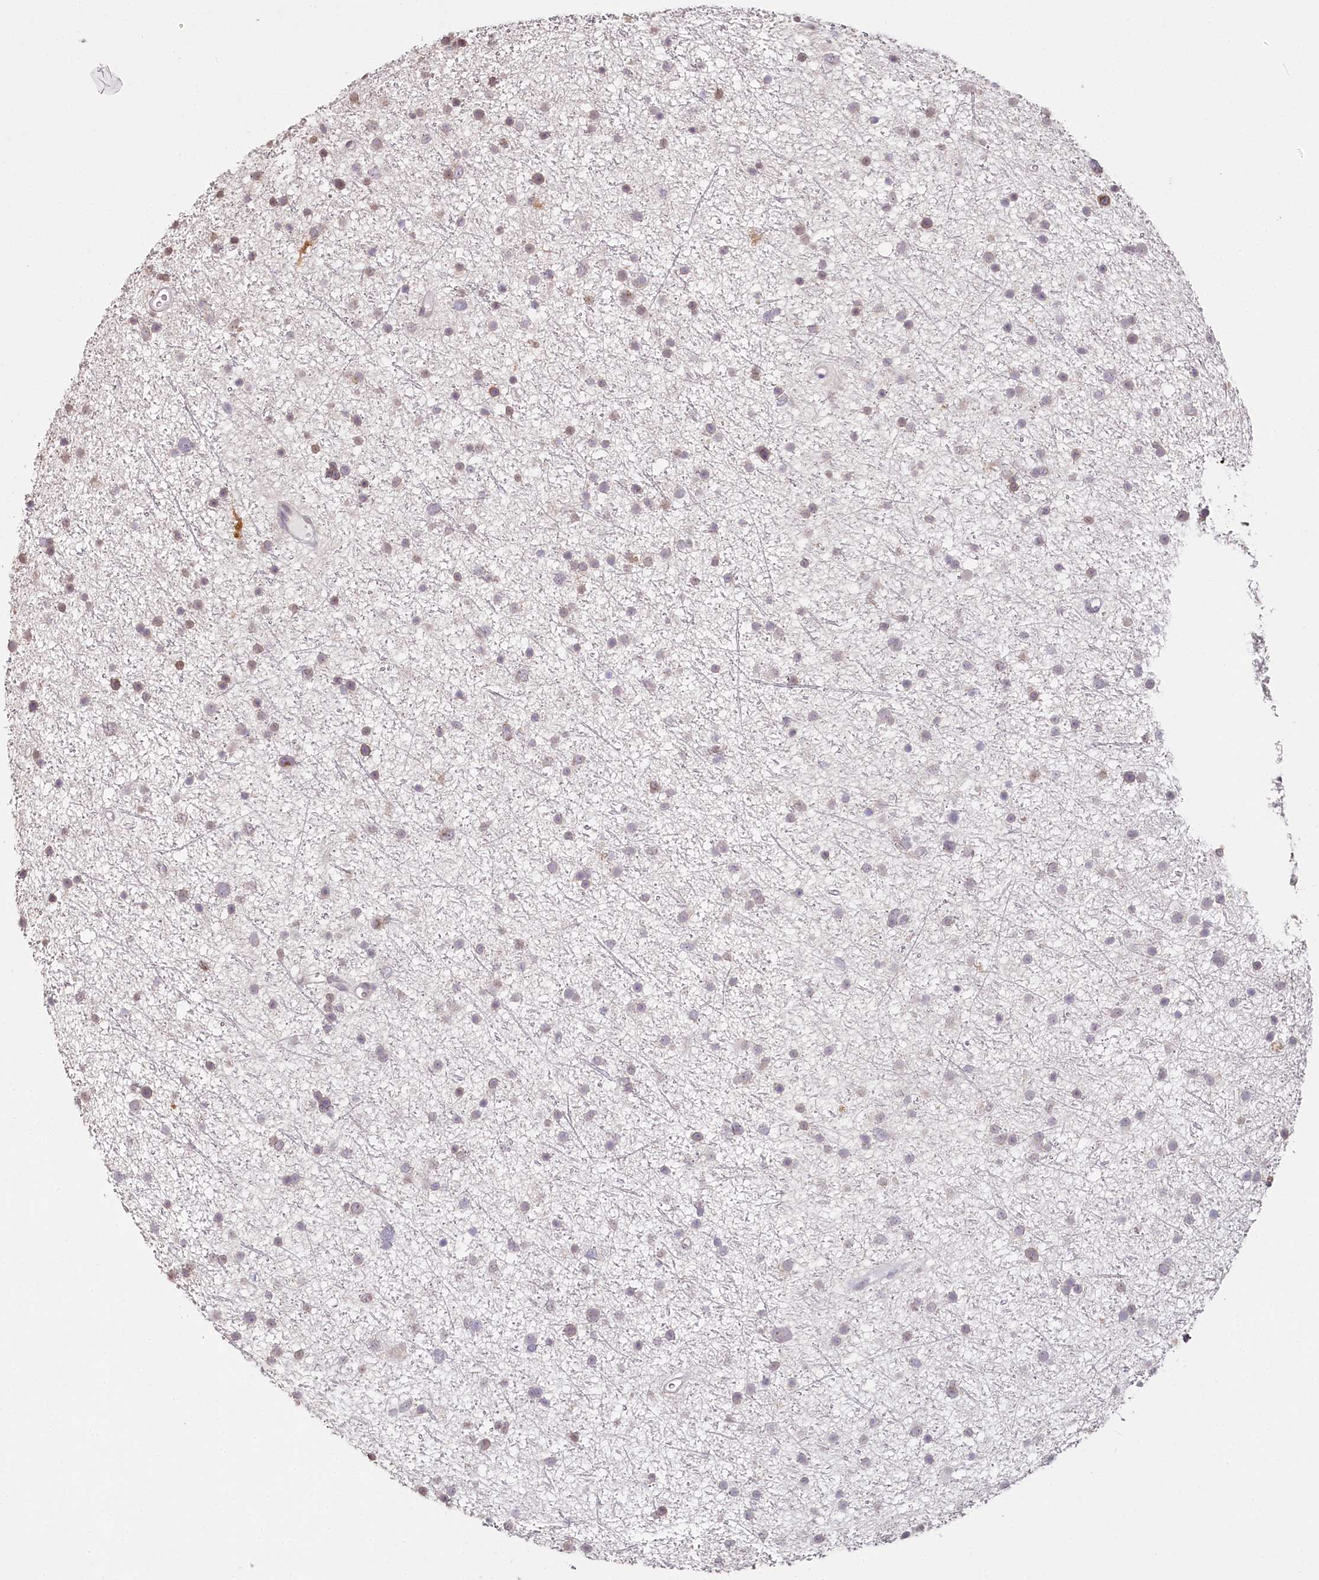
{"staining": {"intensity": "moderate", "quantity": "<25%", "location": "cytoplasmic/membranous"}, "tissue": "glioma", "cell_type": "Tumor cells", "image_type": "cancer", "snomed": [{"axis": "morphology", "description": "Glioma, malignant, Low grade"}, {"axis": "topography", "description": "Cerebral cortex"}], "caption": "This photomicrograph reveals immunohistochemistry staining of human malignant glioma (low-grade), with low moderate cytoplasmic/membranous positivity in approximately <25% of tumor cells.", "gene": "HPD", "patient": {"sex": "female", "age": 39}}